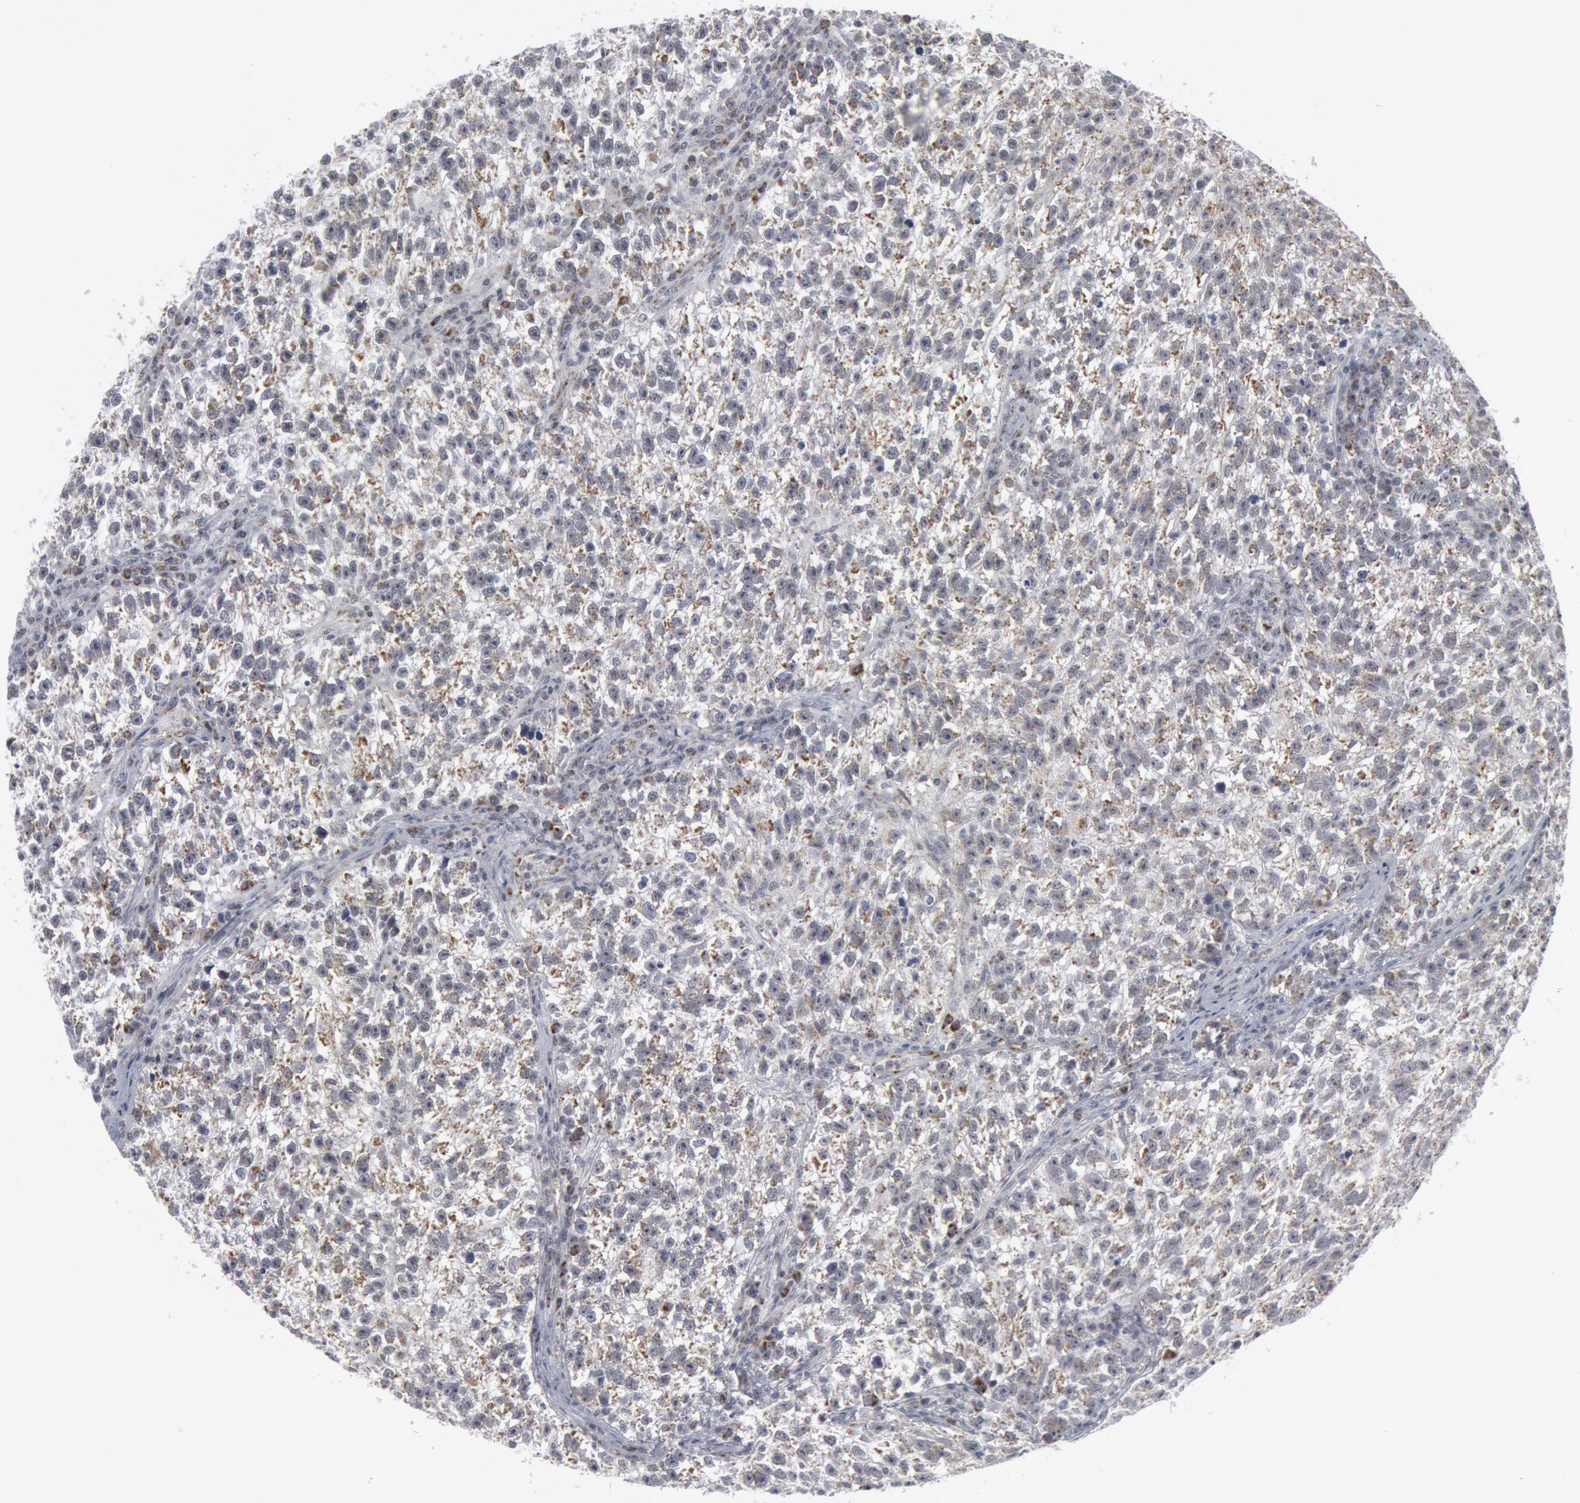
{"staining": {"intensity": "moderate", "quantity": "<25%", "location": "cytoplasmic/membranous"}, "tissue": "testis cancer", "cell_type": "Tumor cells", "image_type": "cancer", "snomed": [{"axis": "morphology", "description": "Seminoma, NOS"}, {"axis": "topography", "description": "Testis"}], "caption": "Testis cancer (seminoma) stained with a protein marker displays moderate staining in tumor cells.", "gene": "CASP9", "patient": {"sex": "male", "age": 38}}